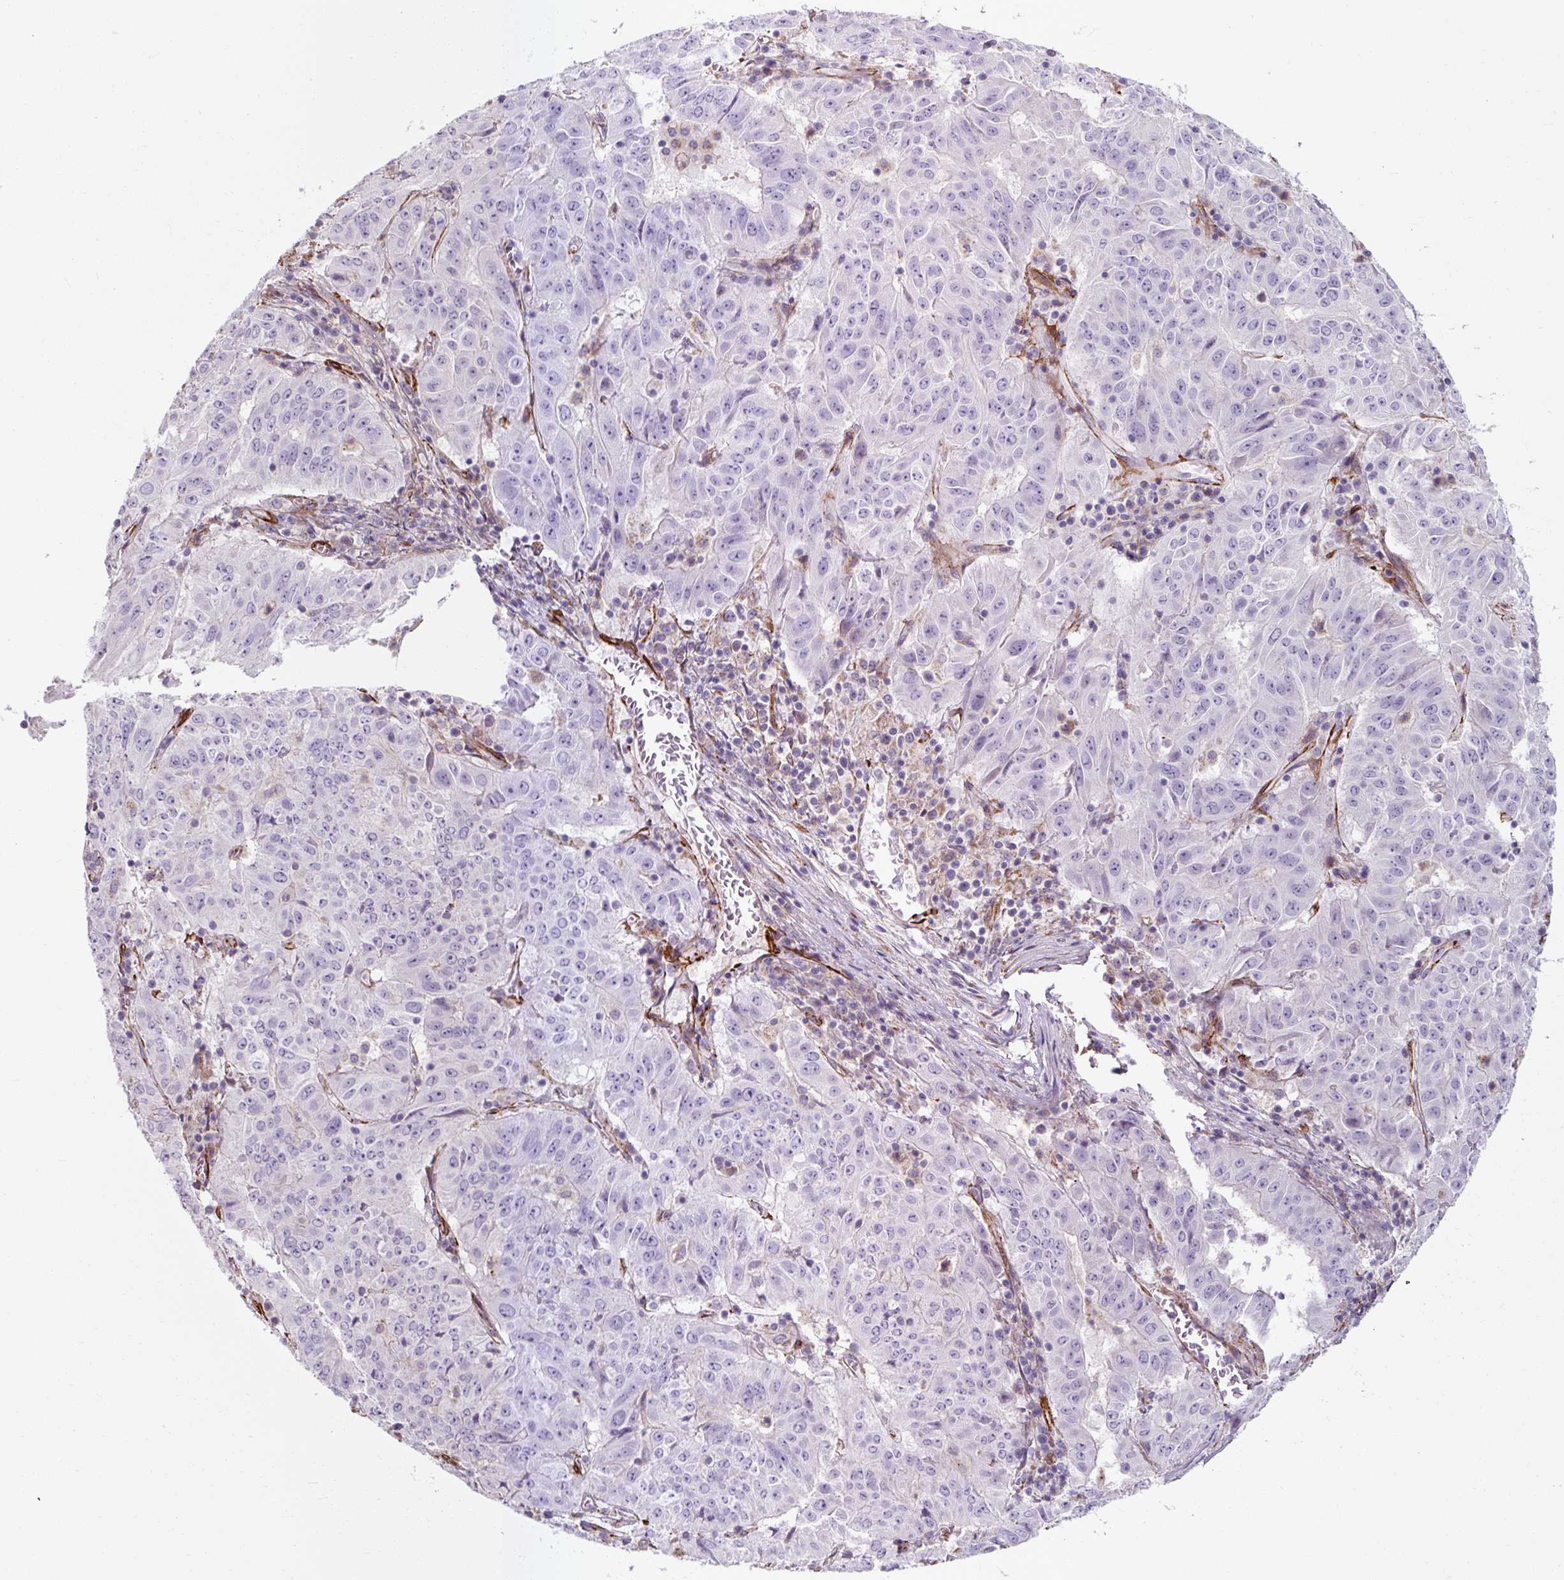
{"staining": {"intensity": "negative", "quantity": "none", "location": "none"}, "tissue": "pancreatic cancer", "cell_type": "Tumor cells", "image_type": "cancer", "snomed": [{"axis": "morphology", "description": "Adenocarcinoma, NOS"}, {"axis": "topography", "description": "Pancreas"}], "caption": "Immunohistochemistry (IHC) of pancreatic cancer (adenocarcinoma) demonstrates no staining in tumor cells.", "gene": "MRPS5", "patient": {"sex": "male", "age": 63}}